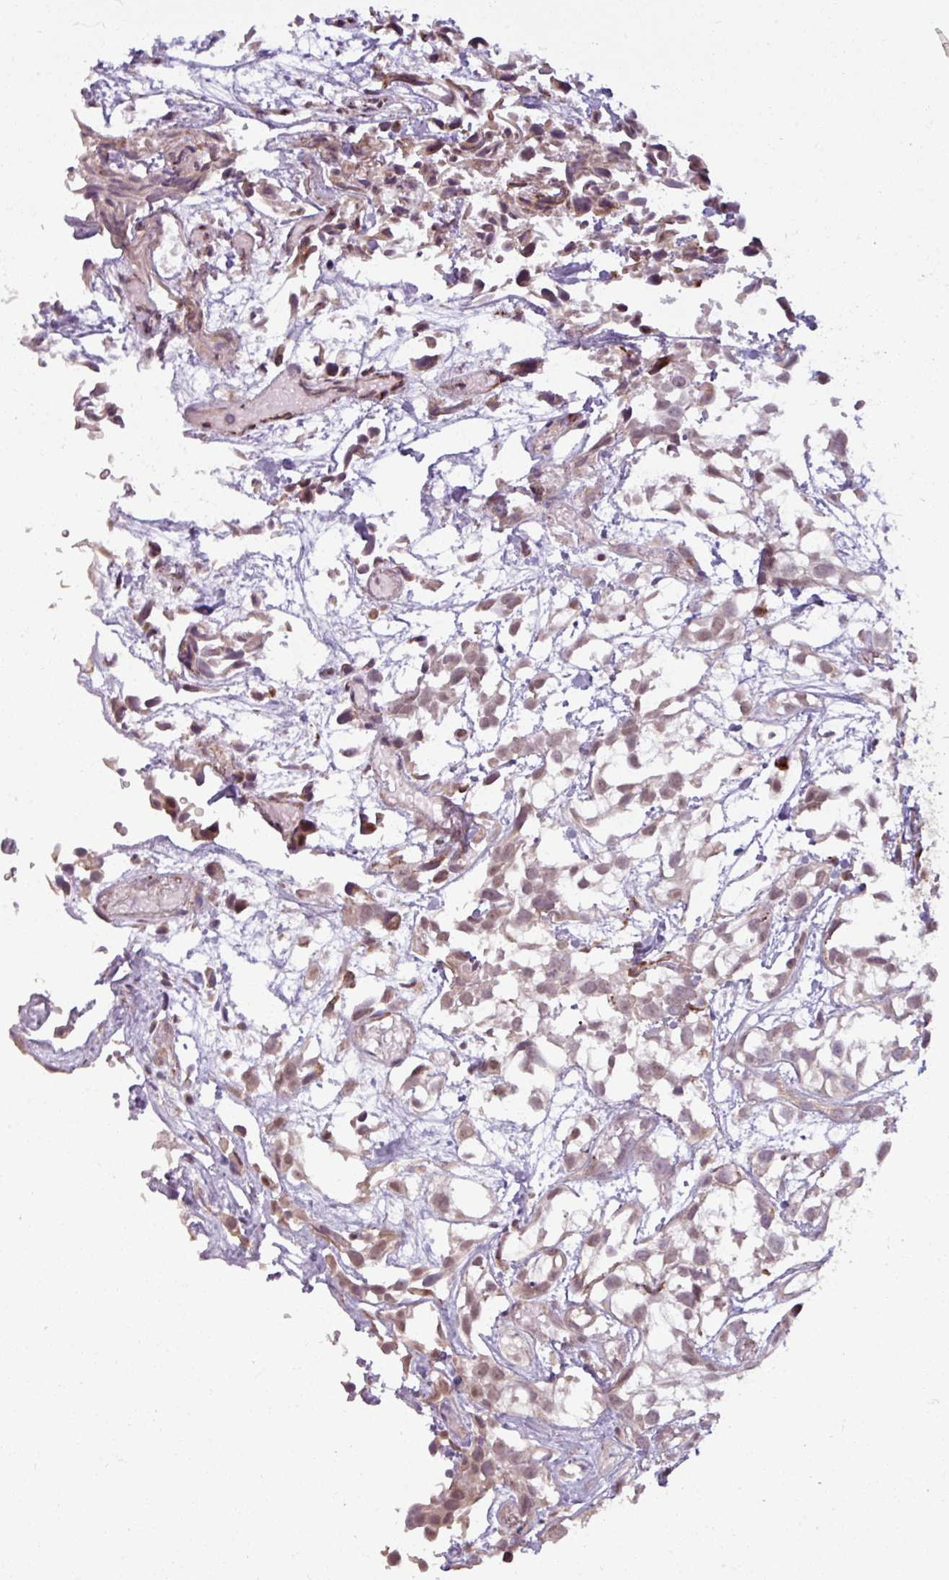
{"staining": {"intensity": "weak", "quantity": "25%-75%", "location": "nuclear"}, "tissue": "urothelial cancer", "cell_type": "Tumor cells", "image_type": "cancer", "snomed": [{"axis": "morphology", "description": "Urothelial carcinoma, High grade"}, {"axis": "topography", "description": "Urinary bladder"}], "caption": "A brown stain shows weak nuclear staining of a protein in urothelial carcinoma (high-grade) tumor cells. Nuclei are stained in blue.", "gene": "MAGT1", "patient": {"sex": "male", "age": 56}}